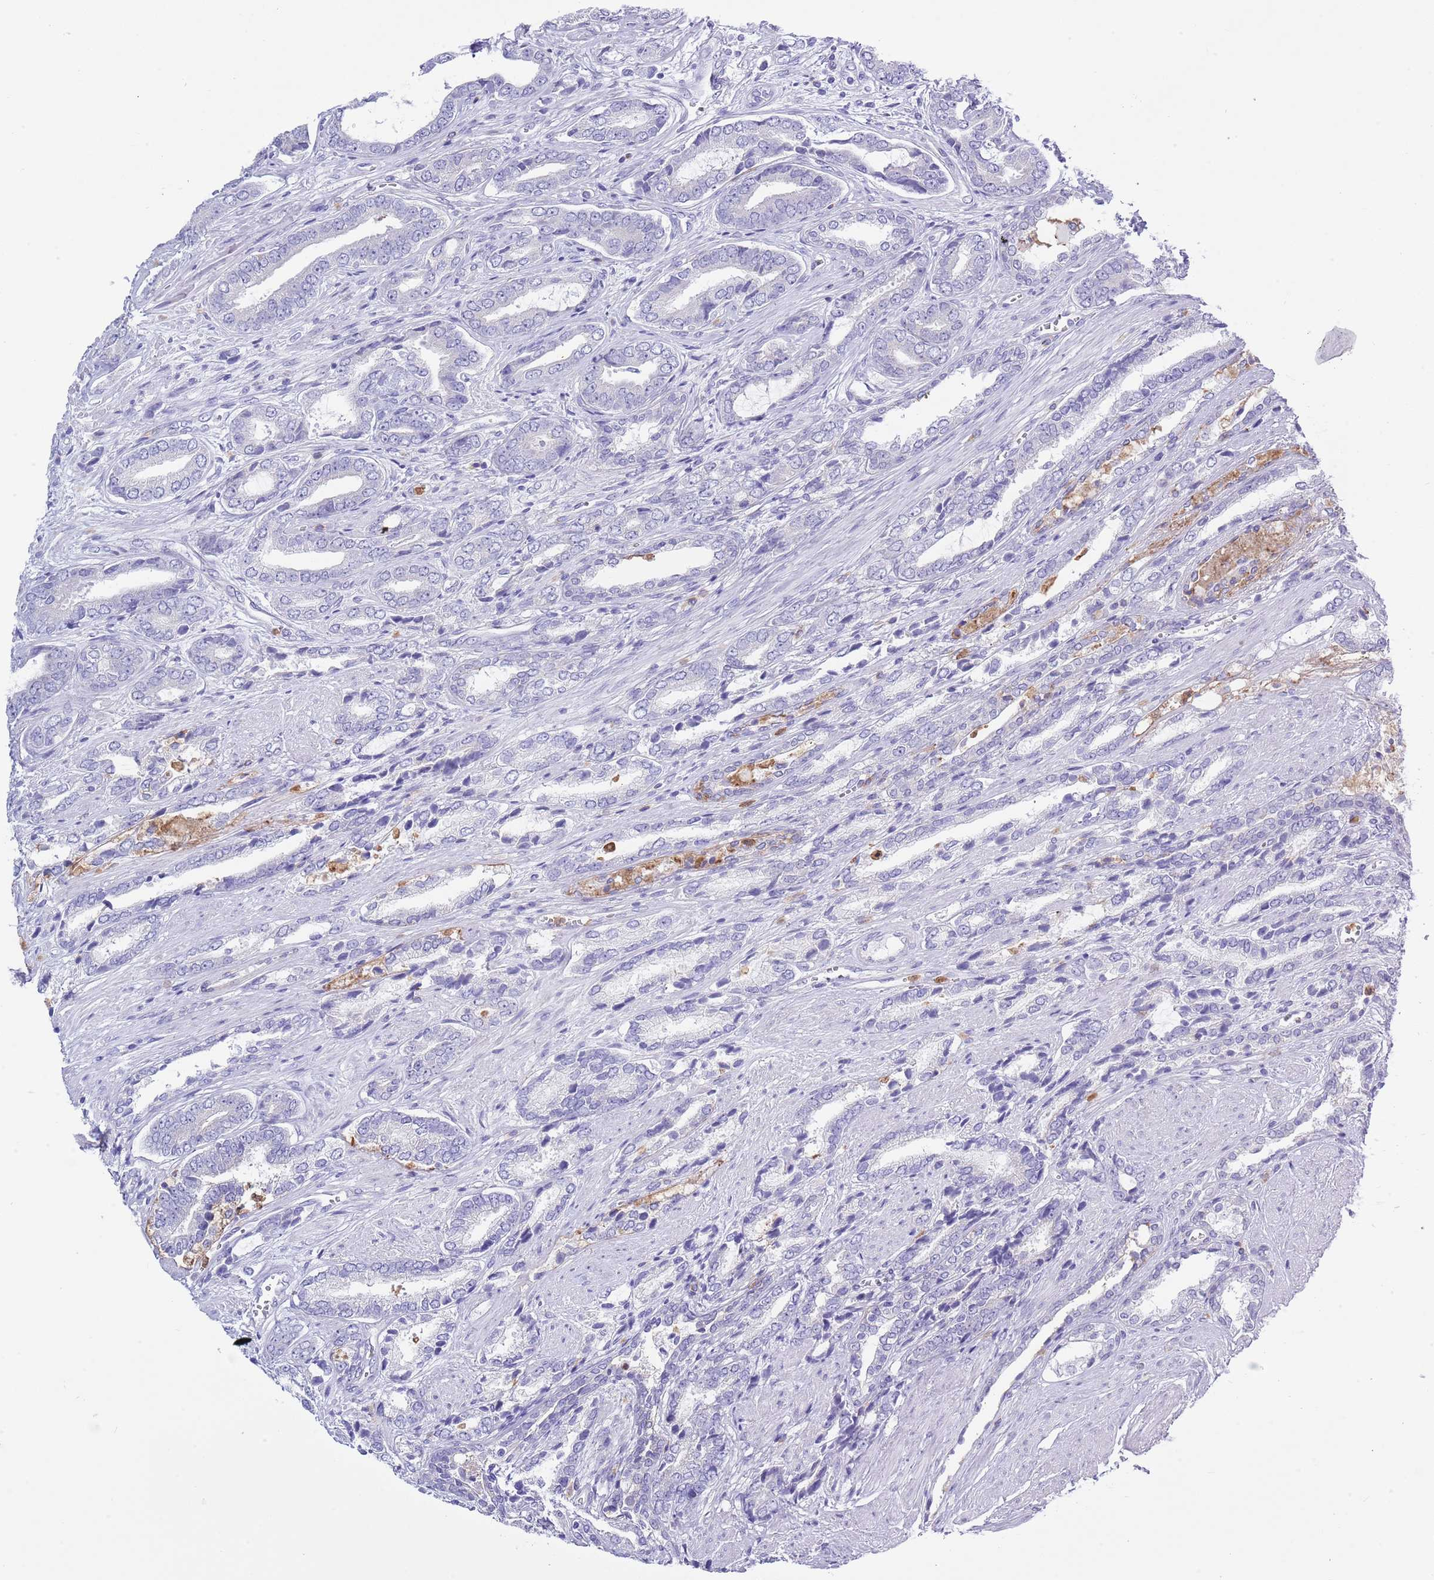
{"staining": {"intensity": "negative", "quantity": "none", "location": "none"}, "tissue": "prostate cancer", "cell_type": "Tumor cells", "image_type": "cancer", "snomed": [{"axis": "morphology", "description": "Adenocarcinoma, NOS"}, {"axis": "topography", "description": "Prostate and seminal vesicle, NOS"}], "caption": "DAB immunohistochemical staining of prostate cancer (adenocarcinoma) reveals no significant positivity in tumor cells. (Immunohistochemistry (ihc), brightfield microscopy, high magnification).", "gene": "ZFP2", "patient": {"sex": "male", "age": 76}}